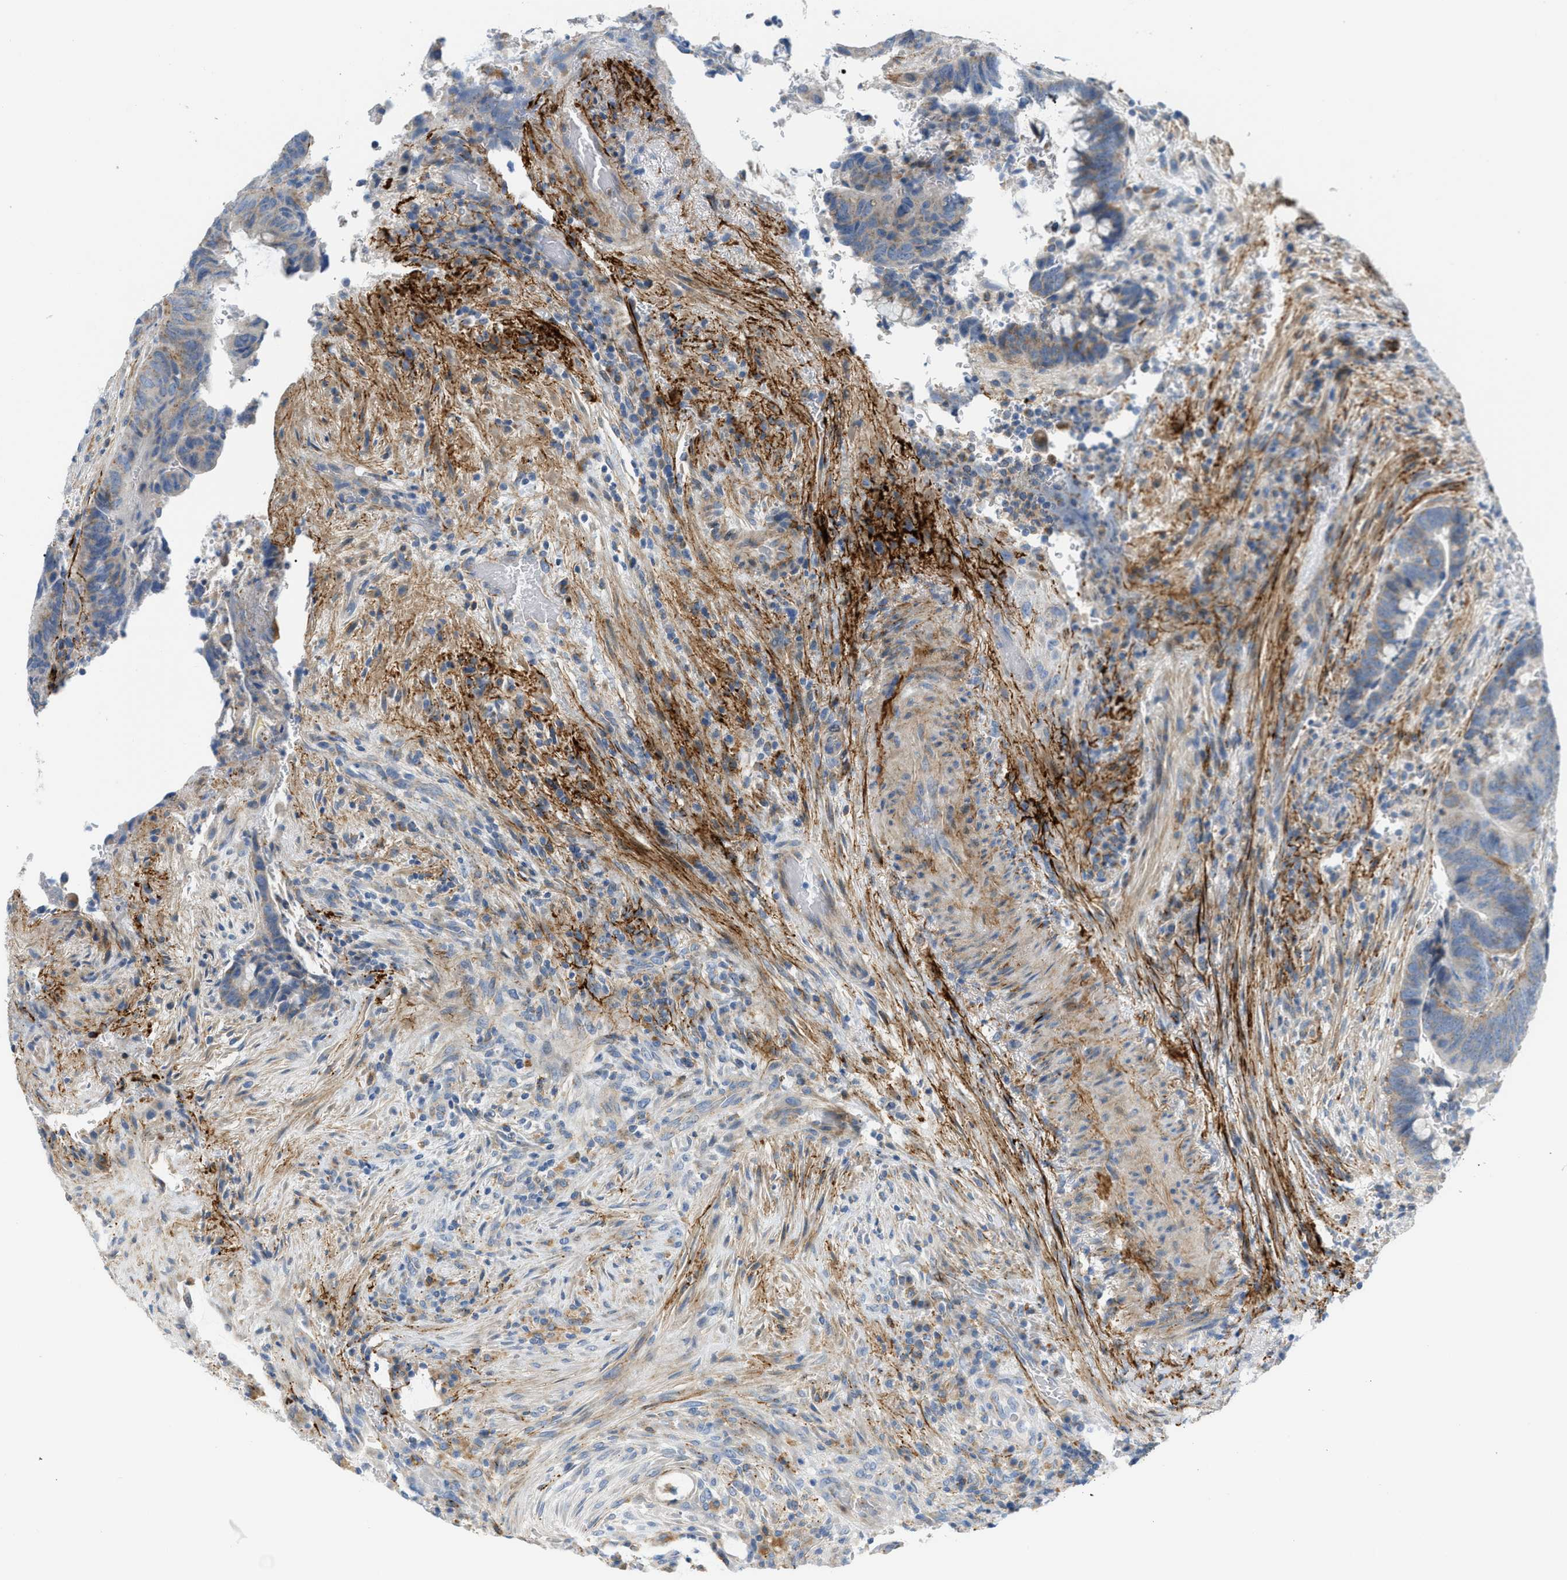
{"staining": {"intensity": "weak", "quantity": ">75%", "location": "cytoplasmic/membranous"}, "tissue": "colorectal cancer", "cell_type": "Tumor cells", "image_type": "cancer", "snomed": [{"axis": "morphology", "description": "Normal tissue, NOS"}, {"axis": "morphology", "description": "Adenocarcinoma, NOS"}, {"axis": "topography", "description": "Rectum"}, {"axis": "topography", "description": "Peripheral nerve tissue"}], "caption": "A histopathology image of human colorectal cancer (adenocarcinoma) stained for a protein exhibits weak cytoplasmic/membranous brown staining in tumor cells.", "gene": "LMBRD1", "patient": {"sex": "male", "age": 92}}